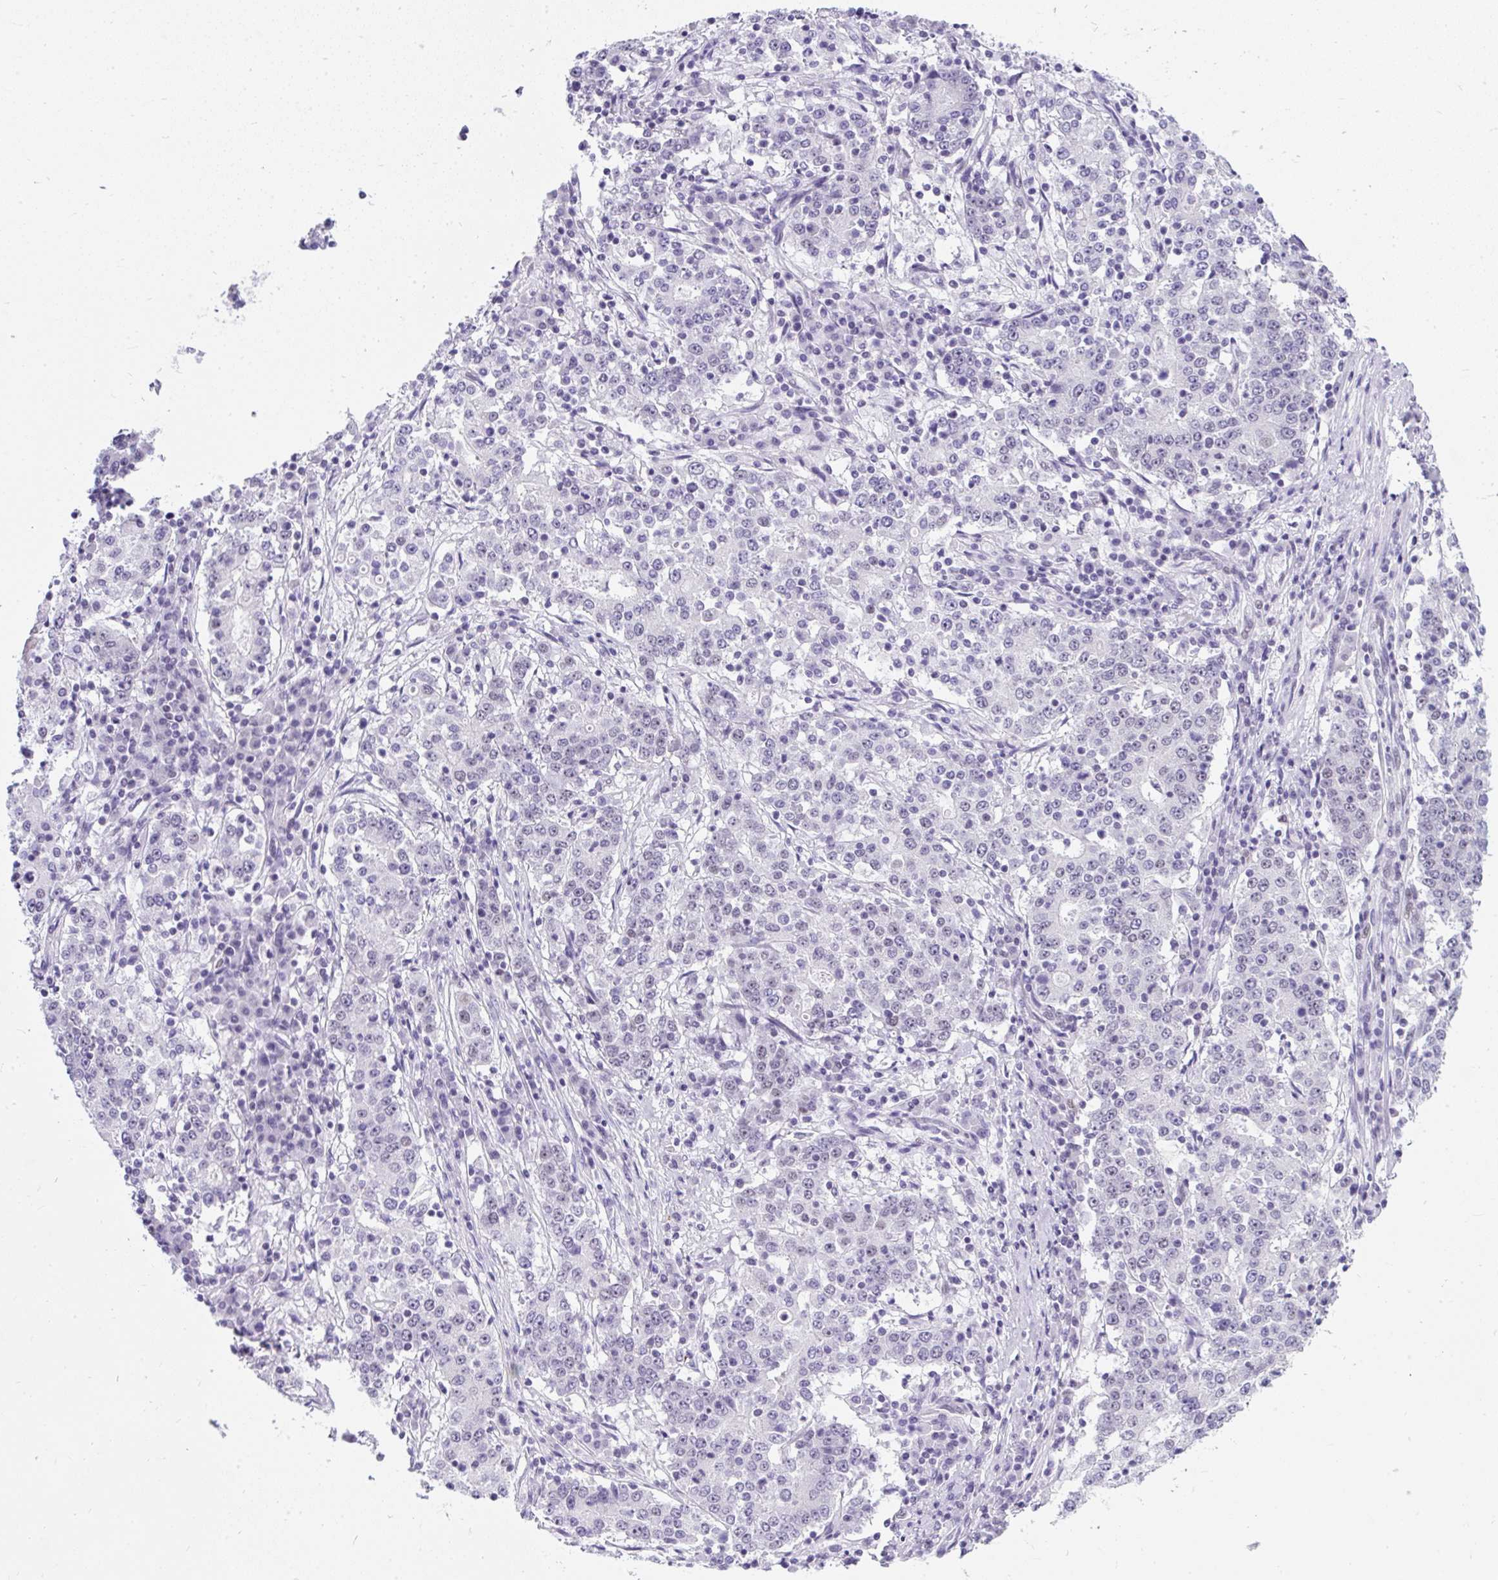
{"staining": {"intensity": "negative", "quantity": "none", "location": "none"}, "tissue": "stomach cancer", "cell_type": "Tumor cells", "image_type": "cancer", "snomed": [{"axis": "morphology", "description": "Adenocarcinoma, NOS"}, {"axis": "topography", "description": "Stomach"}], "caption": "High power microscopy histopathology image of an immunohistochemistry micrograph of stomach adenocarcinoma, revealing no significant positivity in tumor cells.", "gene": "PLCXD2", "patient": {"sex": "male", "age": 59}}